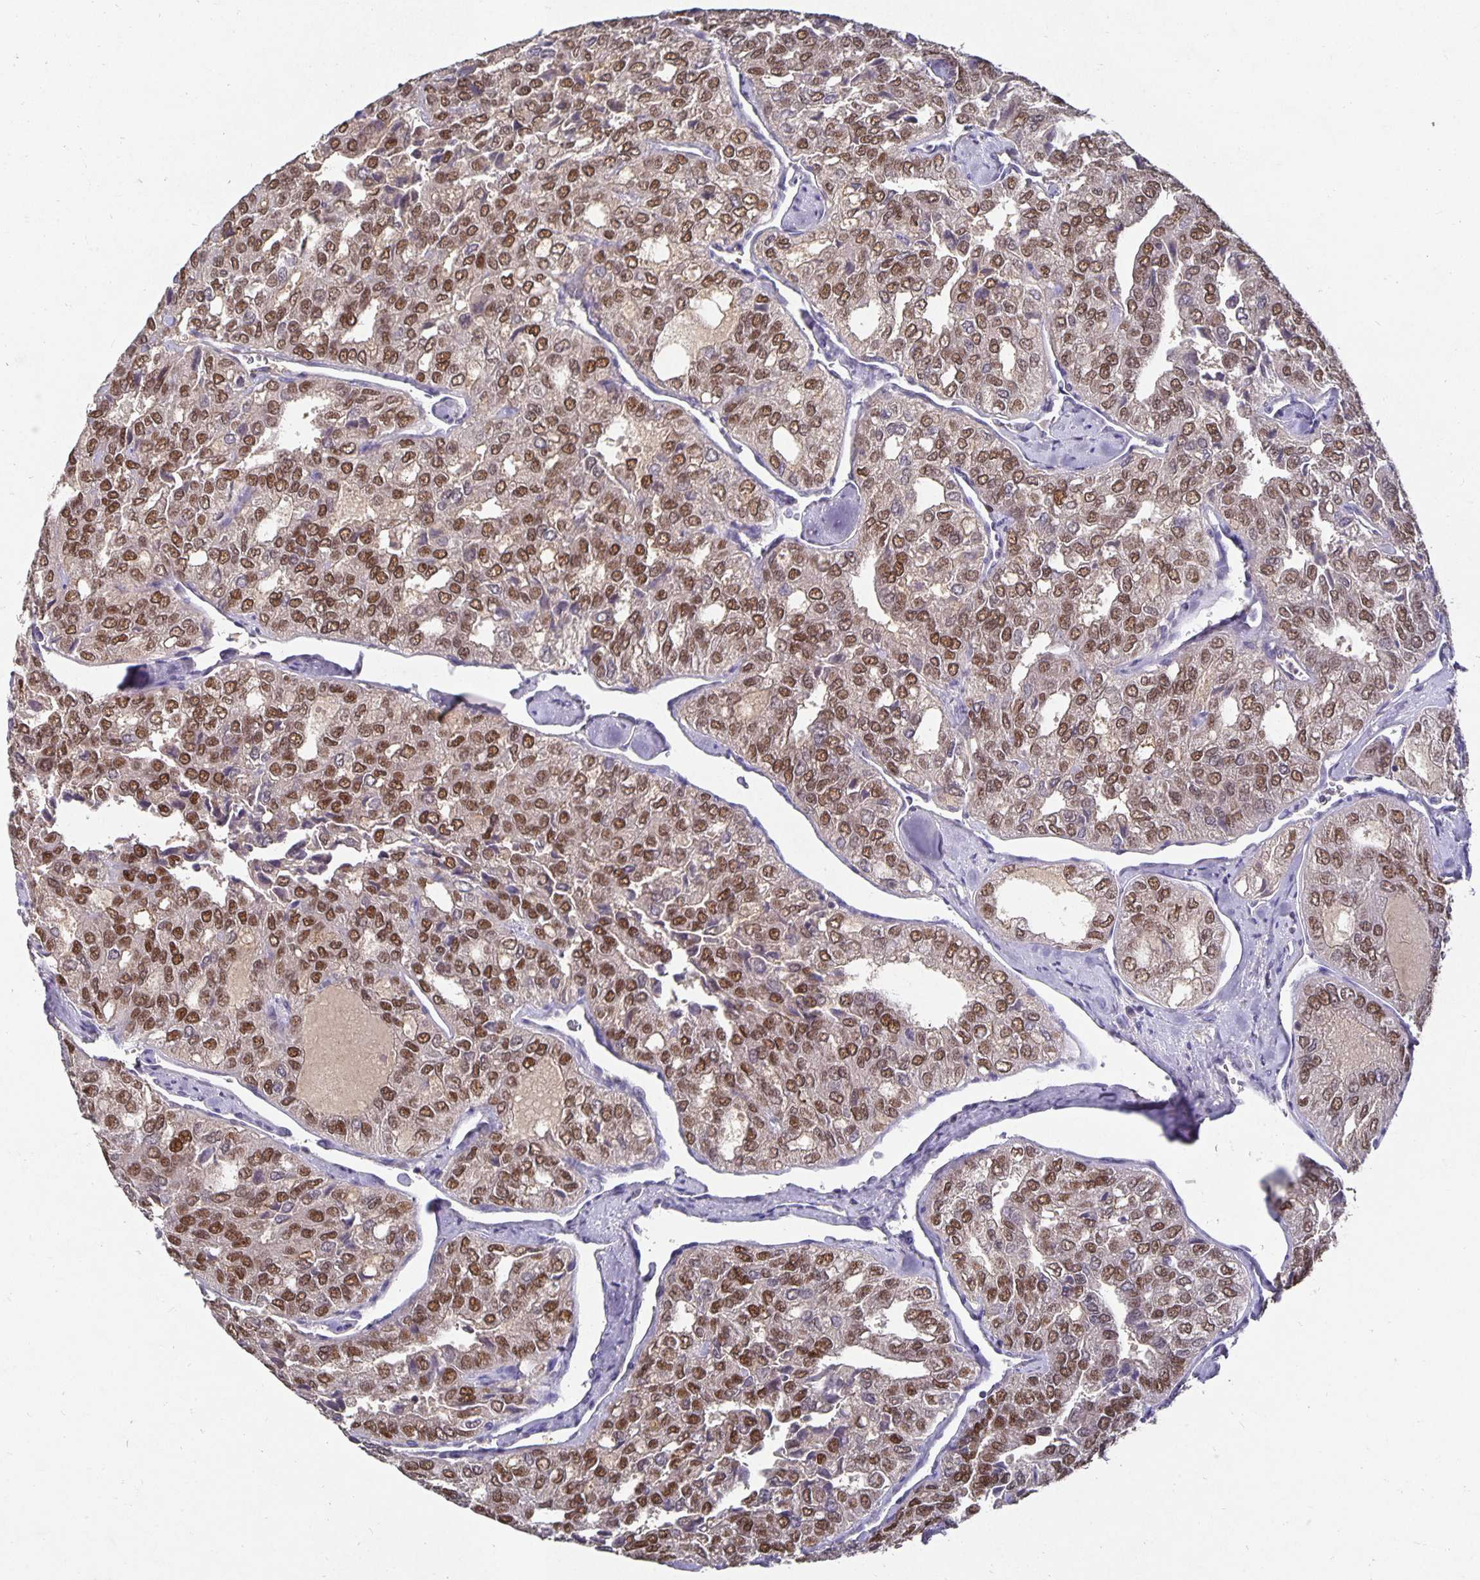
{"staining": {"intensity": "moderate", "quantity": "25%-75%", "location": "nuclear"}, "tissue": "thyroid cancer", "cell_type": "Tumor cells", "image_type": "cancer", "snomed": [{"axis": "morphology", "description": "Follicular adenoma carcinoma, NOS"}, {"axis": "topography", "description": "Thyroid gland"}], "caption": "A high-resolution histopathology image shows immunohistochemistry (IHC) staining of follicular adenoma carcinoma (thyroid), which displays moderate nuclear positivity in approximately 25%-75% of tumor cells.", "gene": "HEPN1", "patient": {"sex": "male", "age": 75}}